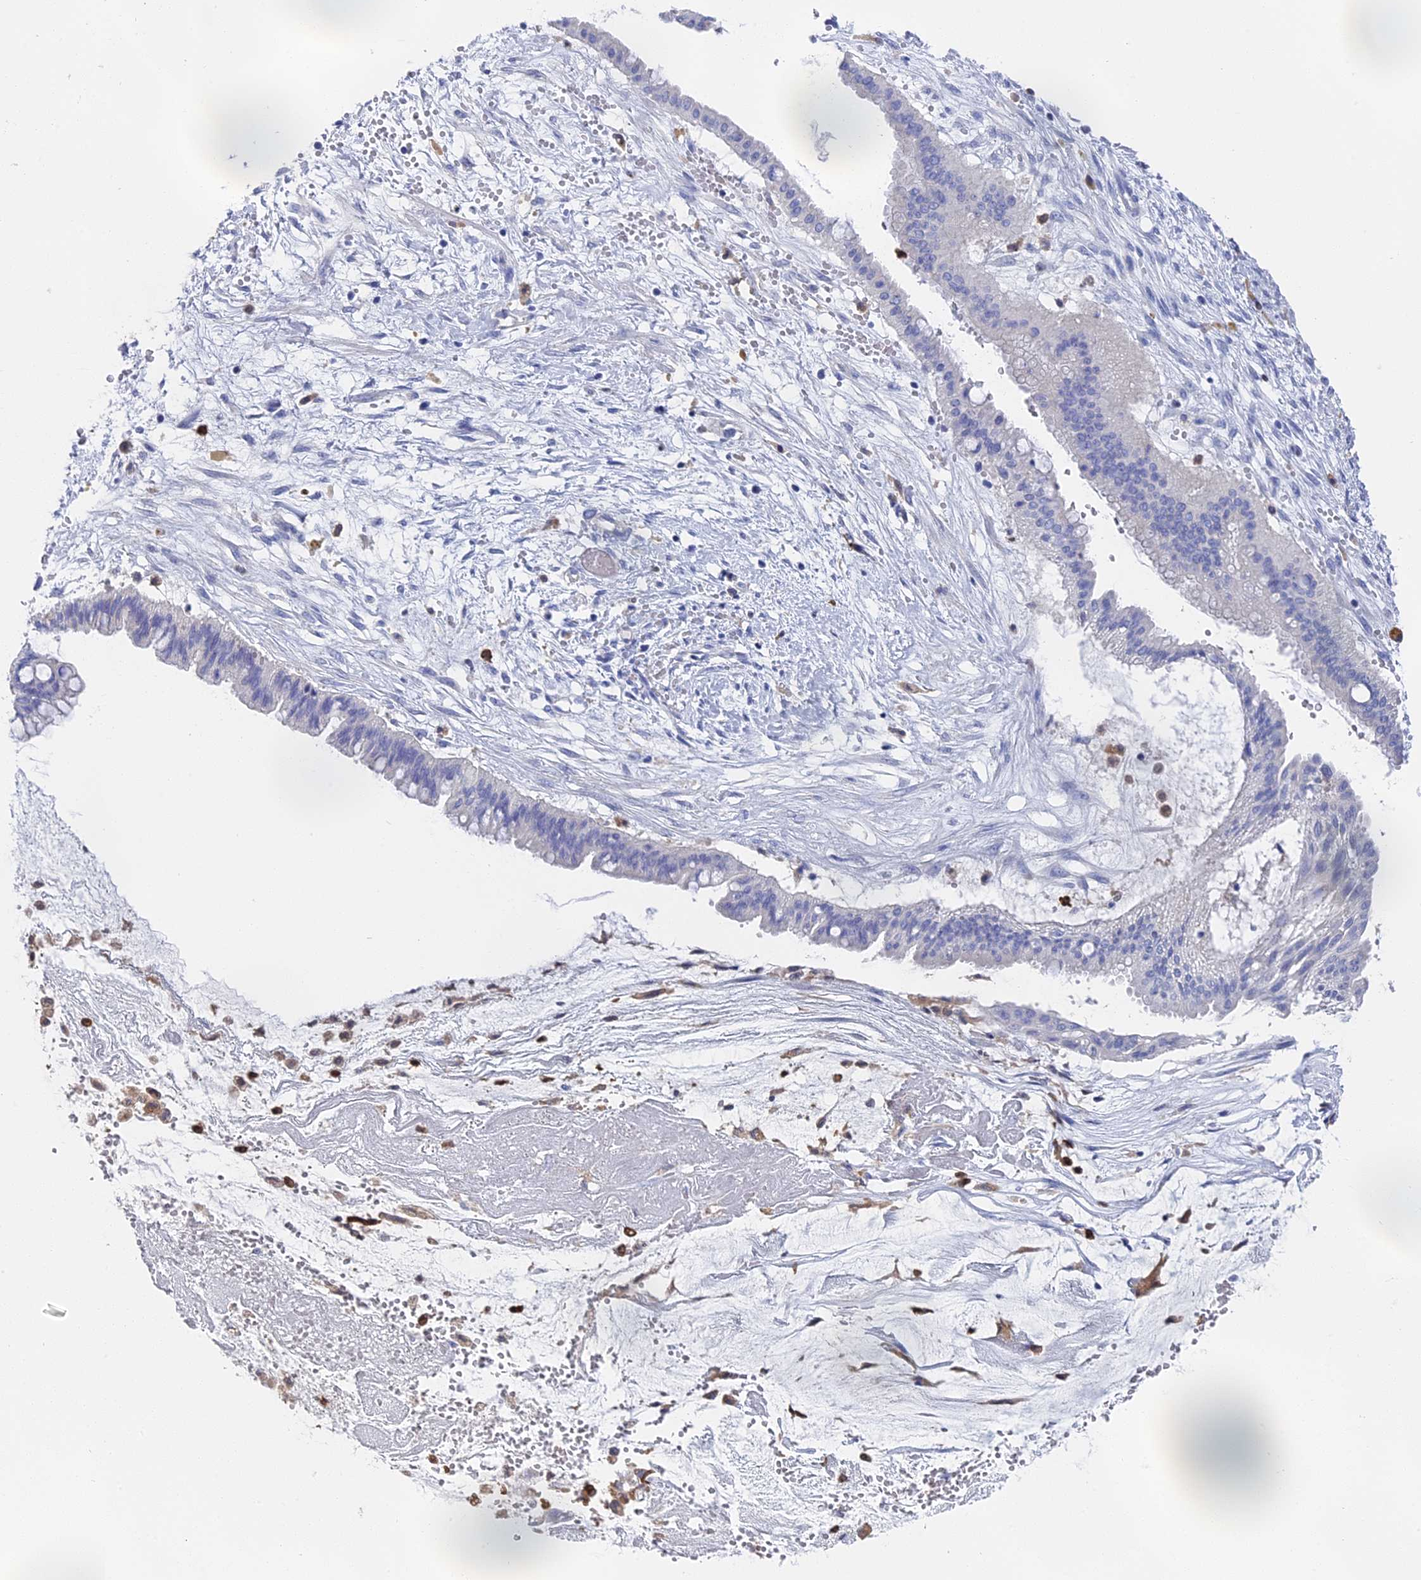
{"staining": {"intensity": "negative", "quantity": "none", "location": "none"}, "tissue": "ovarian cancer", "cell_type": "Tumor cells", "image_type": "cancer", "snomed": [{"axis": "morphology", "description": "Cystadenocarcinoma, mucinous, NOS"}, {"axis": "topography", "description": "Ovary"}], "caption": "High magnification brightfield microscopy of mucinous cystadenocarcinoma (ovarian) stained with DAB (brown) and counterstained with hematoxylin (blue): tumor cells show no significant staining.", "gene": "NCF4", "patient": {"sex": "female", "age": 73}}